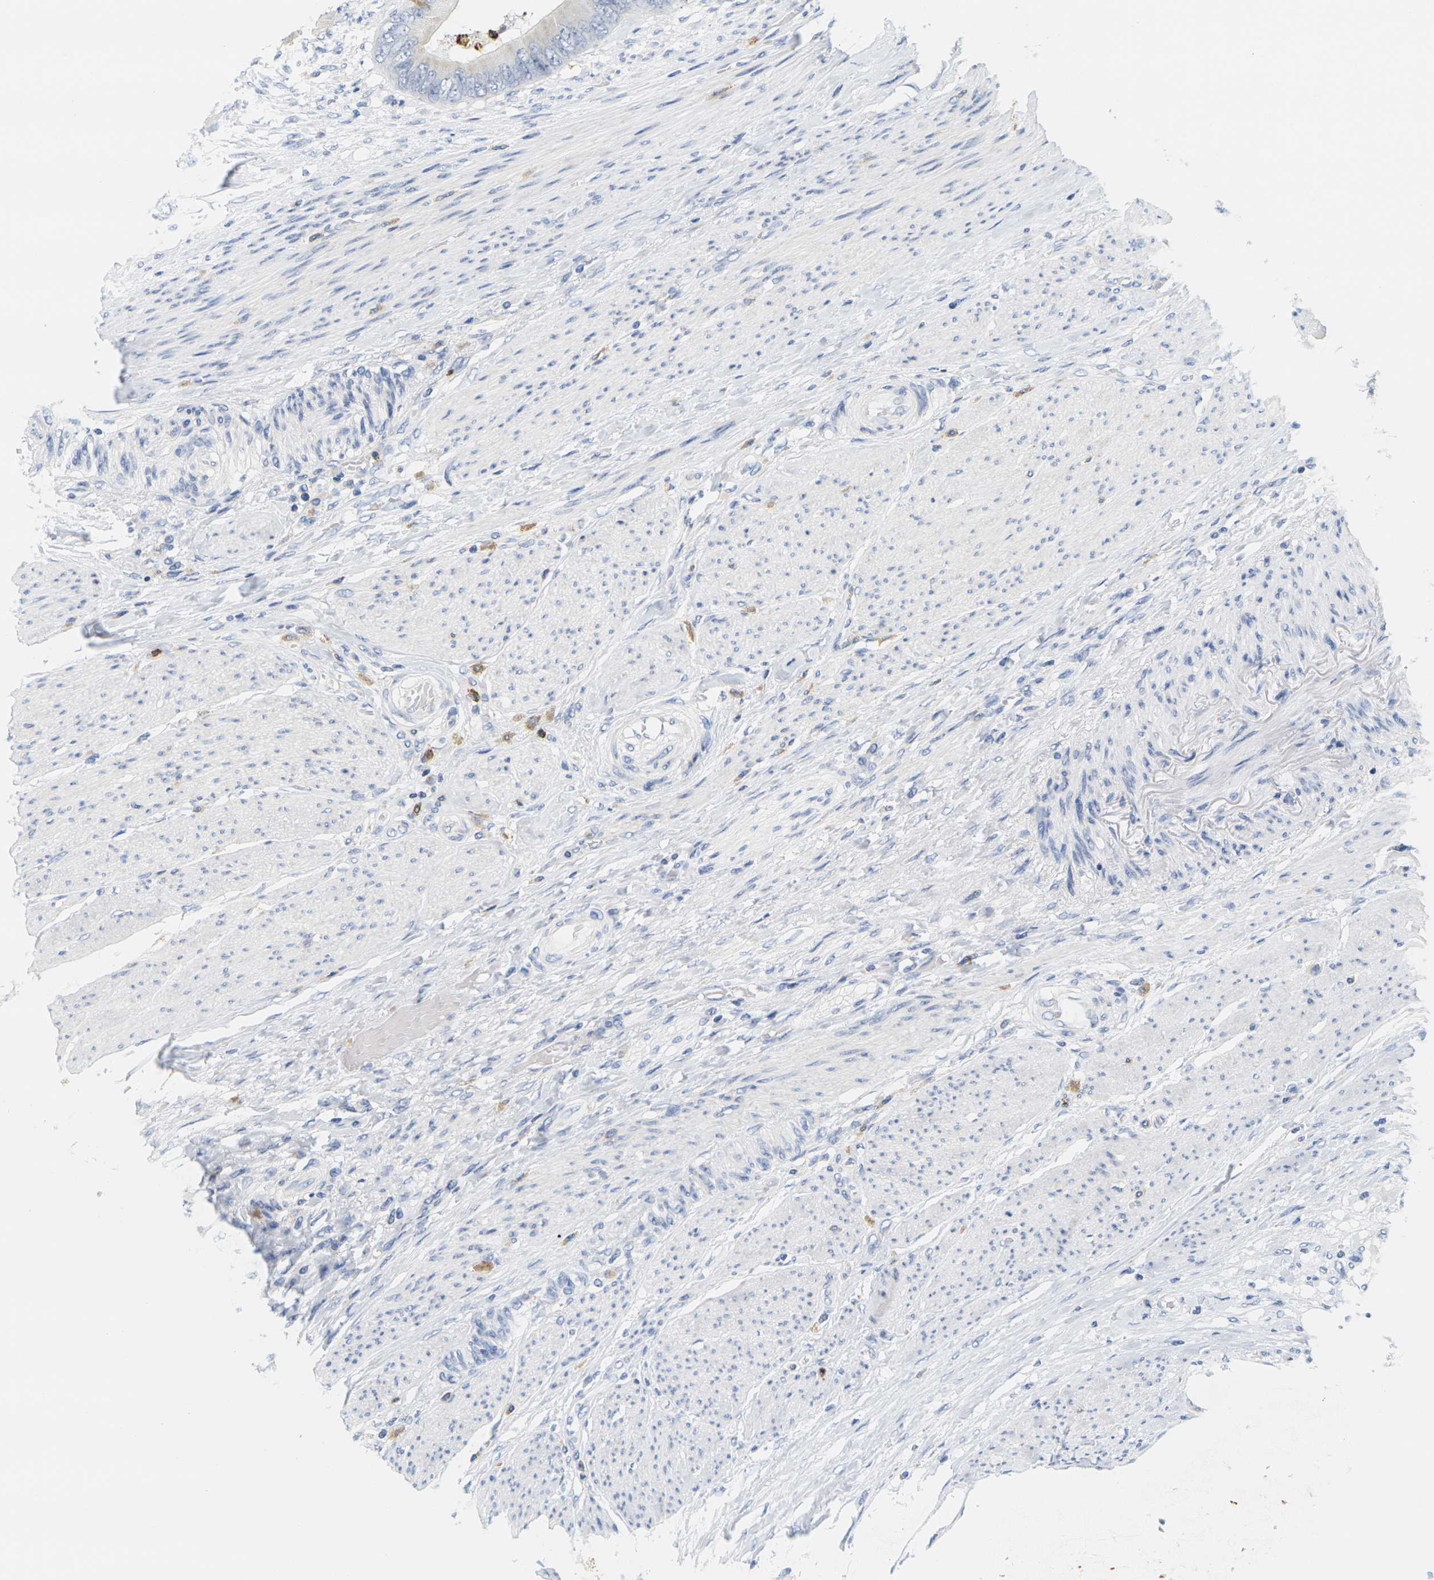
{"staining": {"intensity": "weak", "quantity": "<25%", "location": "cytoplasmic/membranous"}, "tissue": "colorectal cancer", "cell_type": "Tumor cells", "image_type": "cancer", "snomed": [{"axis": "morphology", "description": "Adenocarcinoma, NOS"}, {"axis": "topography", "description": "Rectum"}], "caption": "Tumor cells show no significant positivity in colorectal adenocarcinoma.", "gene": "KLK5", "patient": {"sex": "female", "age": 77}}